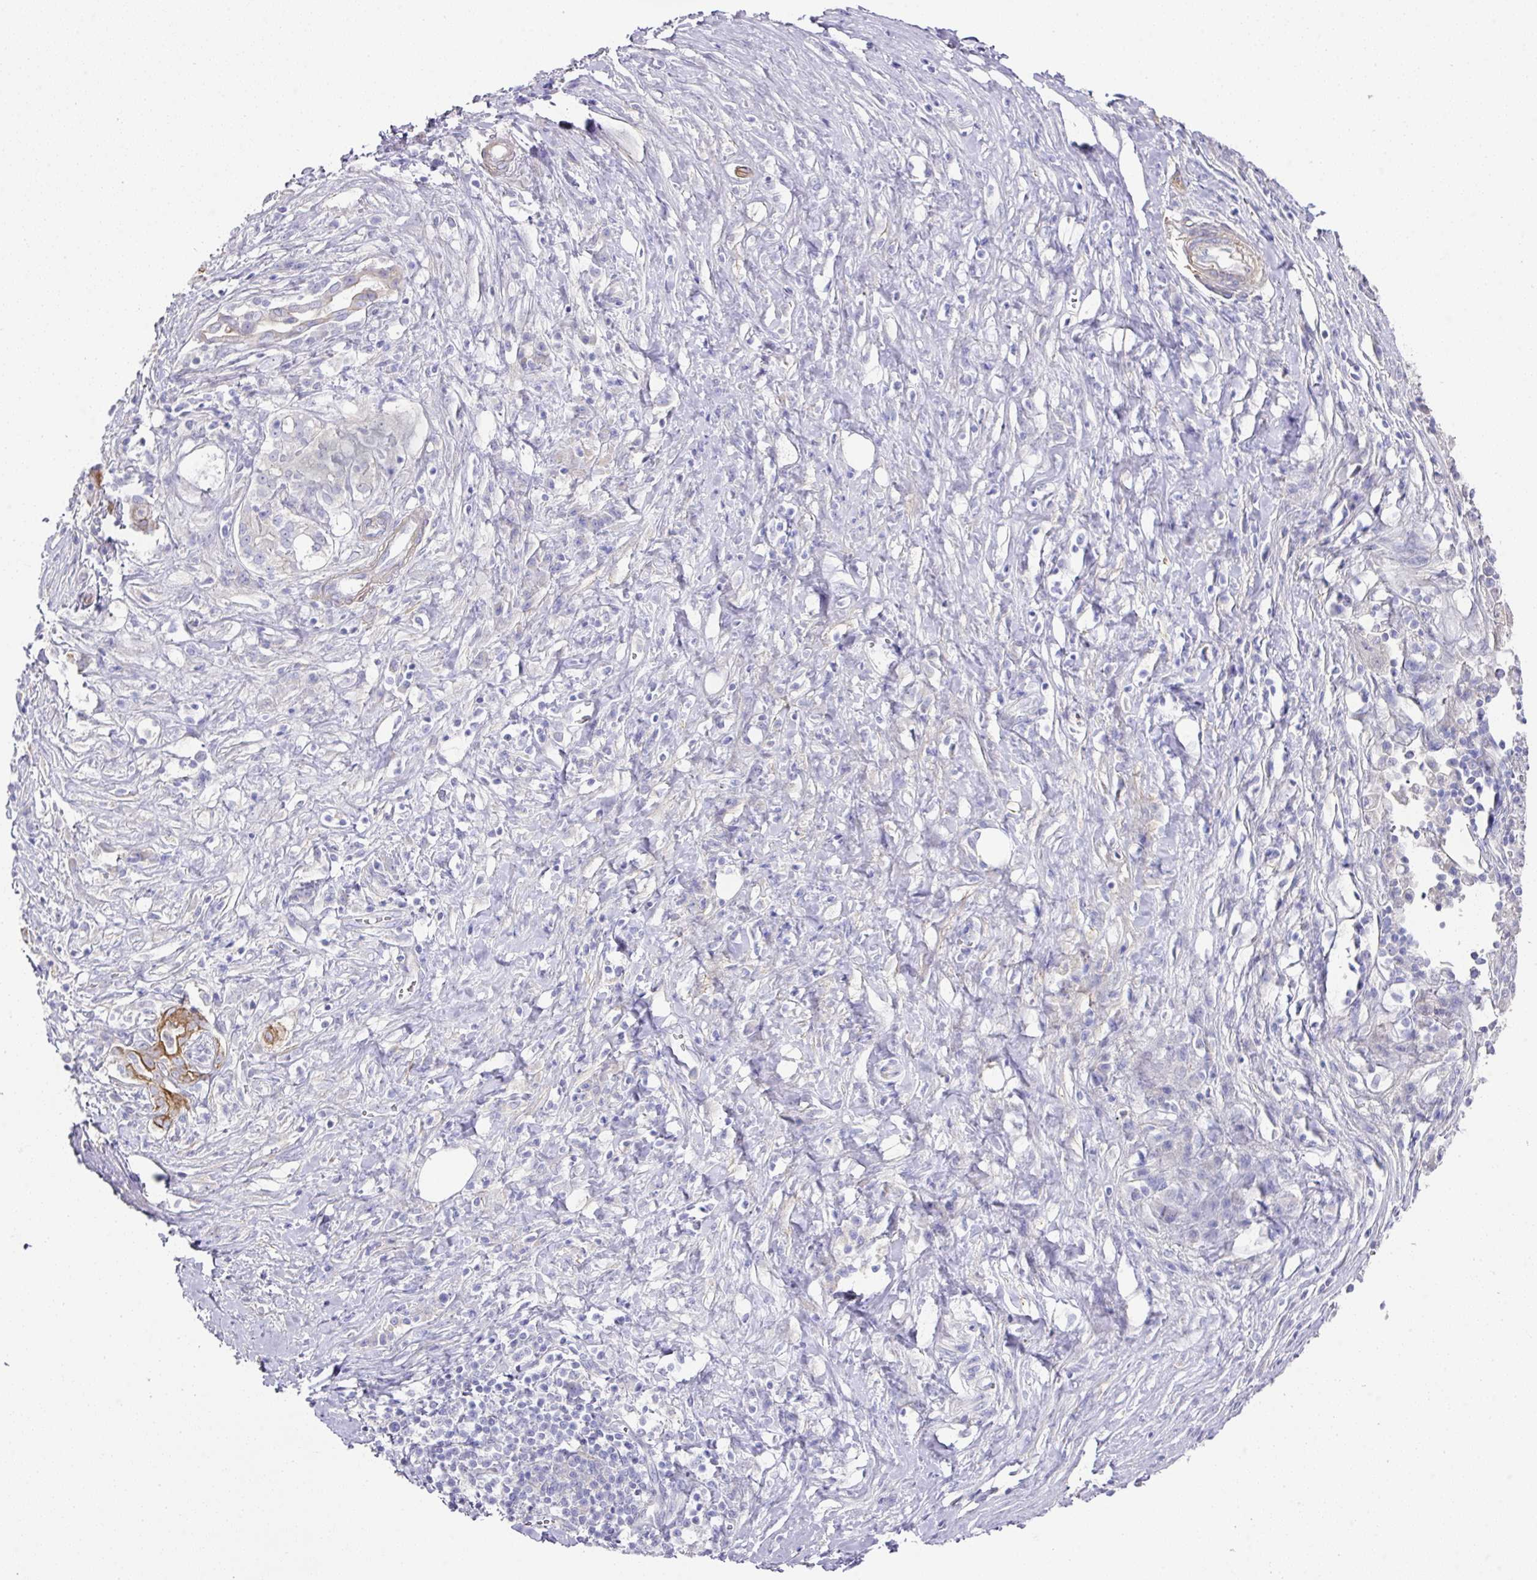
{"staining": {"intensity": "negative", "quantity": "none", "location": "none"}, "tissue": "pancreatic cancer", "cell_type": "Tumor cells", "image_type": "cancer", "snomed": [{"axis": "morphology", "description": "Adenocarcinoma, NOS"}, {"axis": "topography", "description": "Pancreas"}], "caption": "The micrograph exhibits no significant expression in tumor cells of adenocarcinoma (pancreatic).", "gene": "TARM1", "patient": {"sex": "male", "age": 63}}